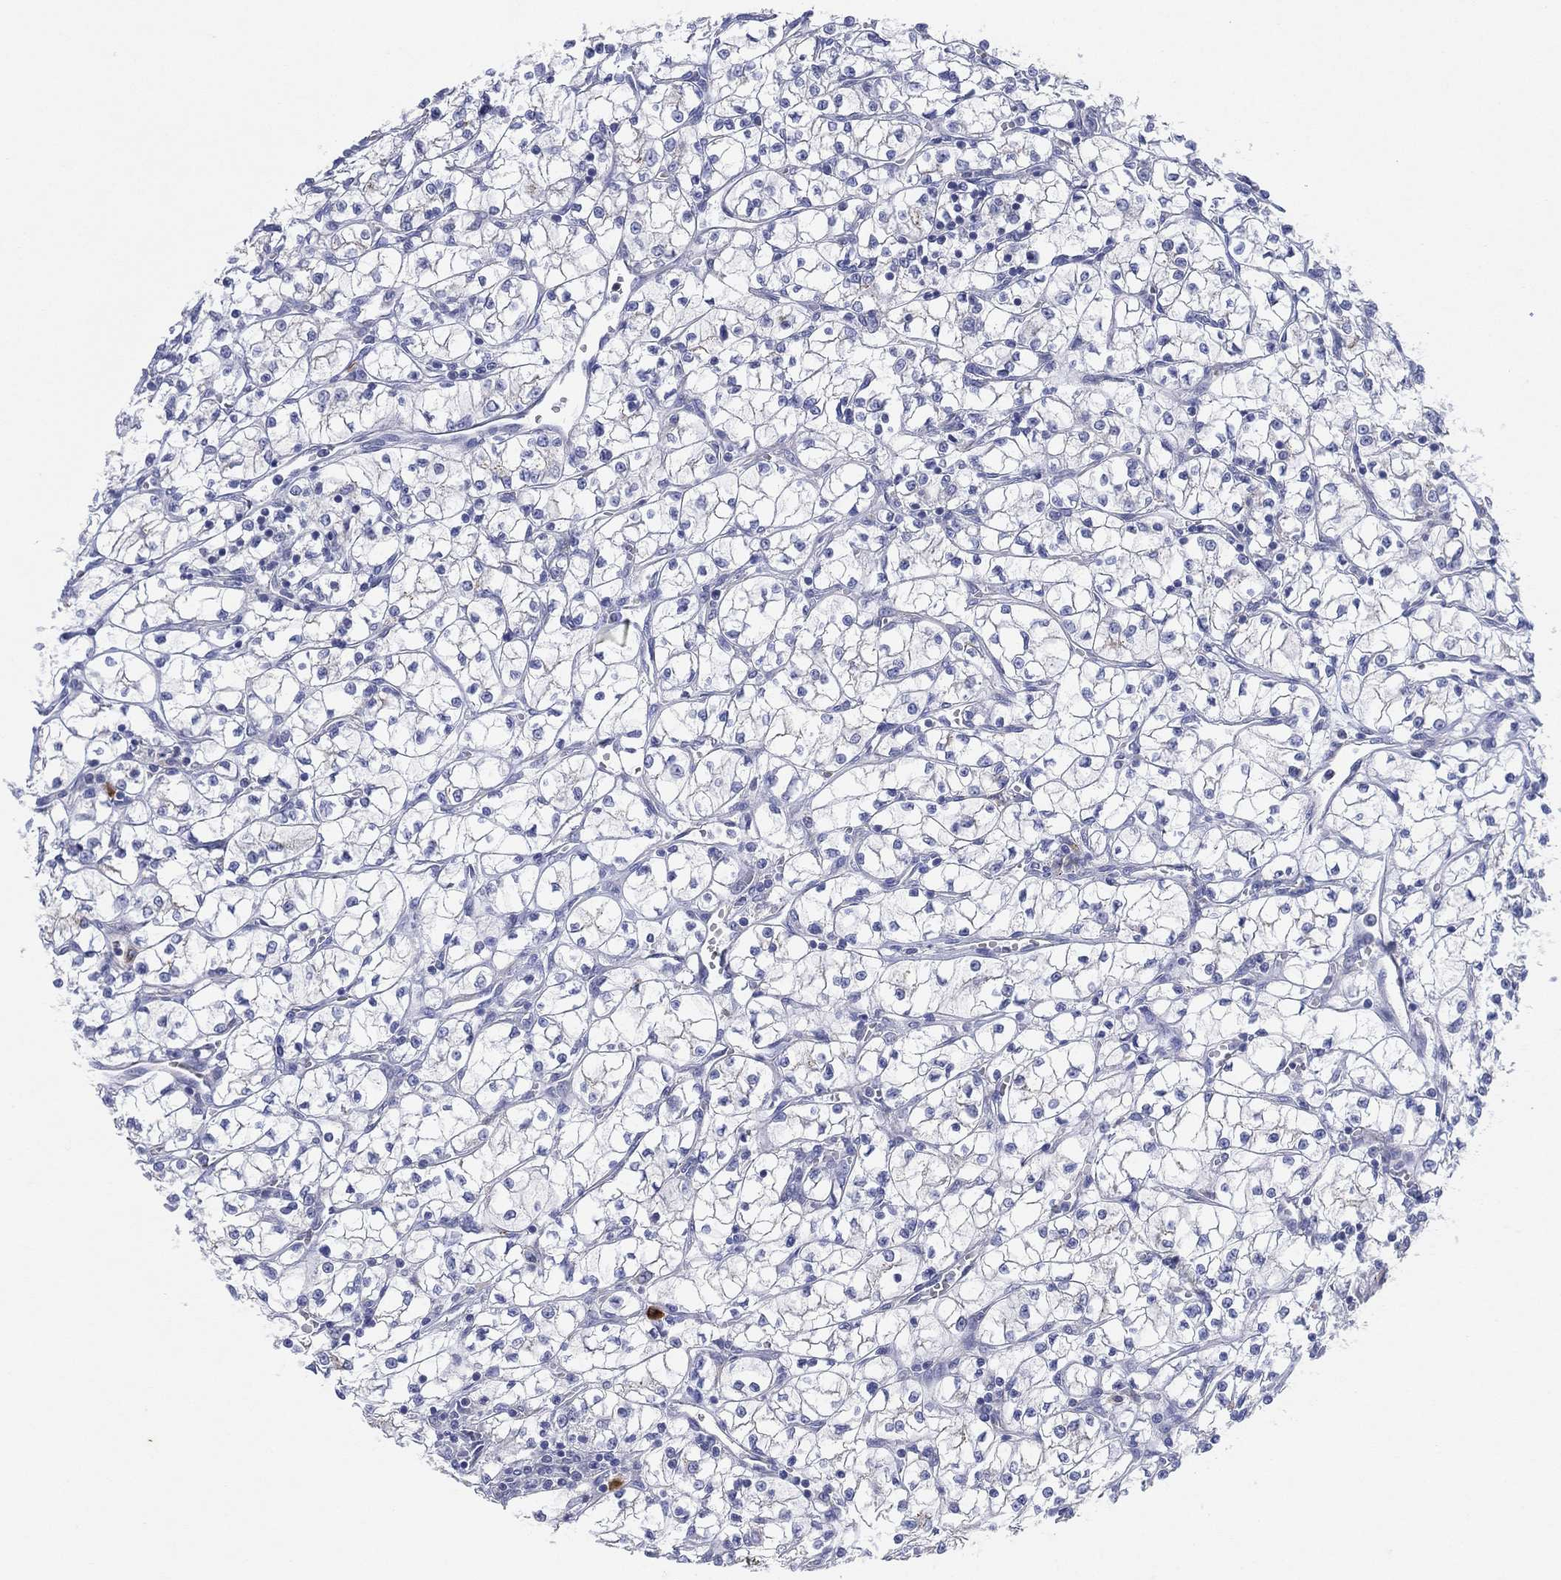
{"staining": {"intensity": "negative", "quantity": "none", "location": "none"}, "tissue": "renal cancer", "cell_type": "Tumor cells", "image_type": "cancer", "snomed": [{"axis": "morphology", "description": "Adenocarcinoma, NOS"}, {"axis": "topography", "description": "Kidney"}], "caption": "Tumor cells show no significant protein staining in renal adenocarcinoma.", "gene": "GALNS", "patient": {"sex": "female", "age": 64}}